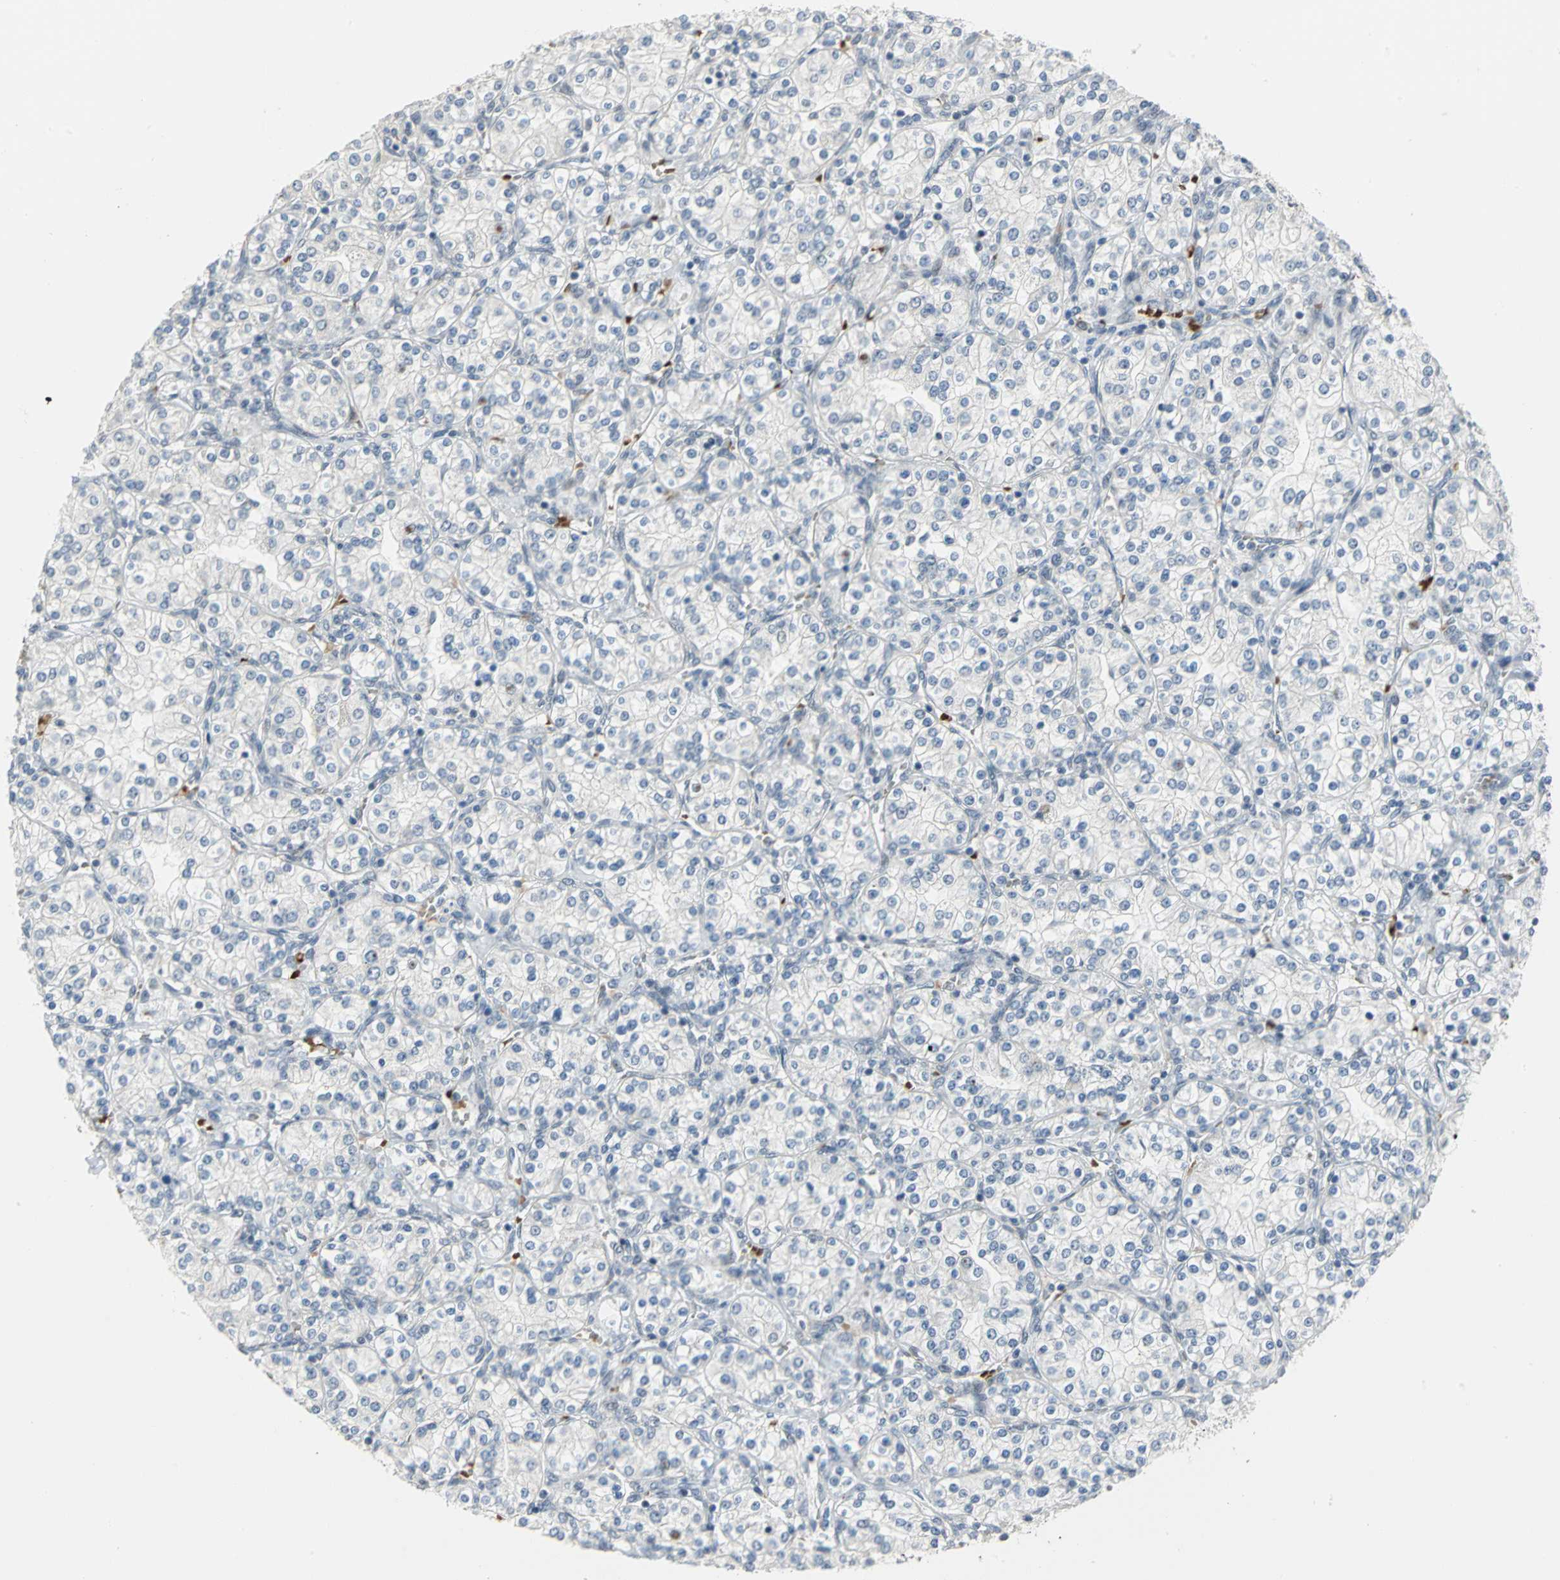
{"staining": {"intensity": "weak", "quantity": "<25%", "location": "nuclear"}, "tissue": "renal cancer", "cell_type": "Tumor cells", "image_type": "cancer", "snomed": [{"axis": "morphology", "description": "Adenocarcinoma, NOS"}, {"axis": "topography", "description": "Kidney"}], "caption": "This is an immunohistochemistry photomicrograph of human renal cancer. There is no staining in tumor cells.", "gene": "GLI3", "patient": {"sex": "male", "age": 77}}